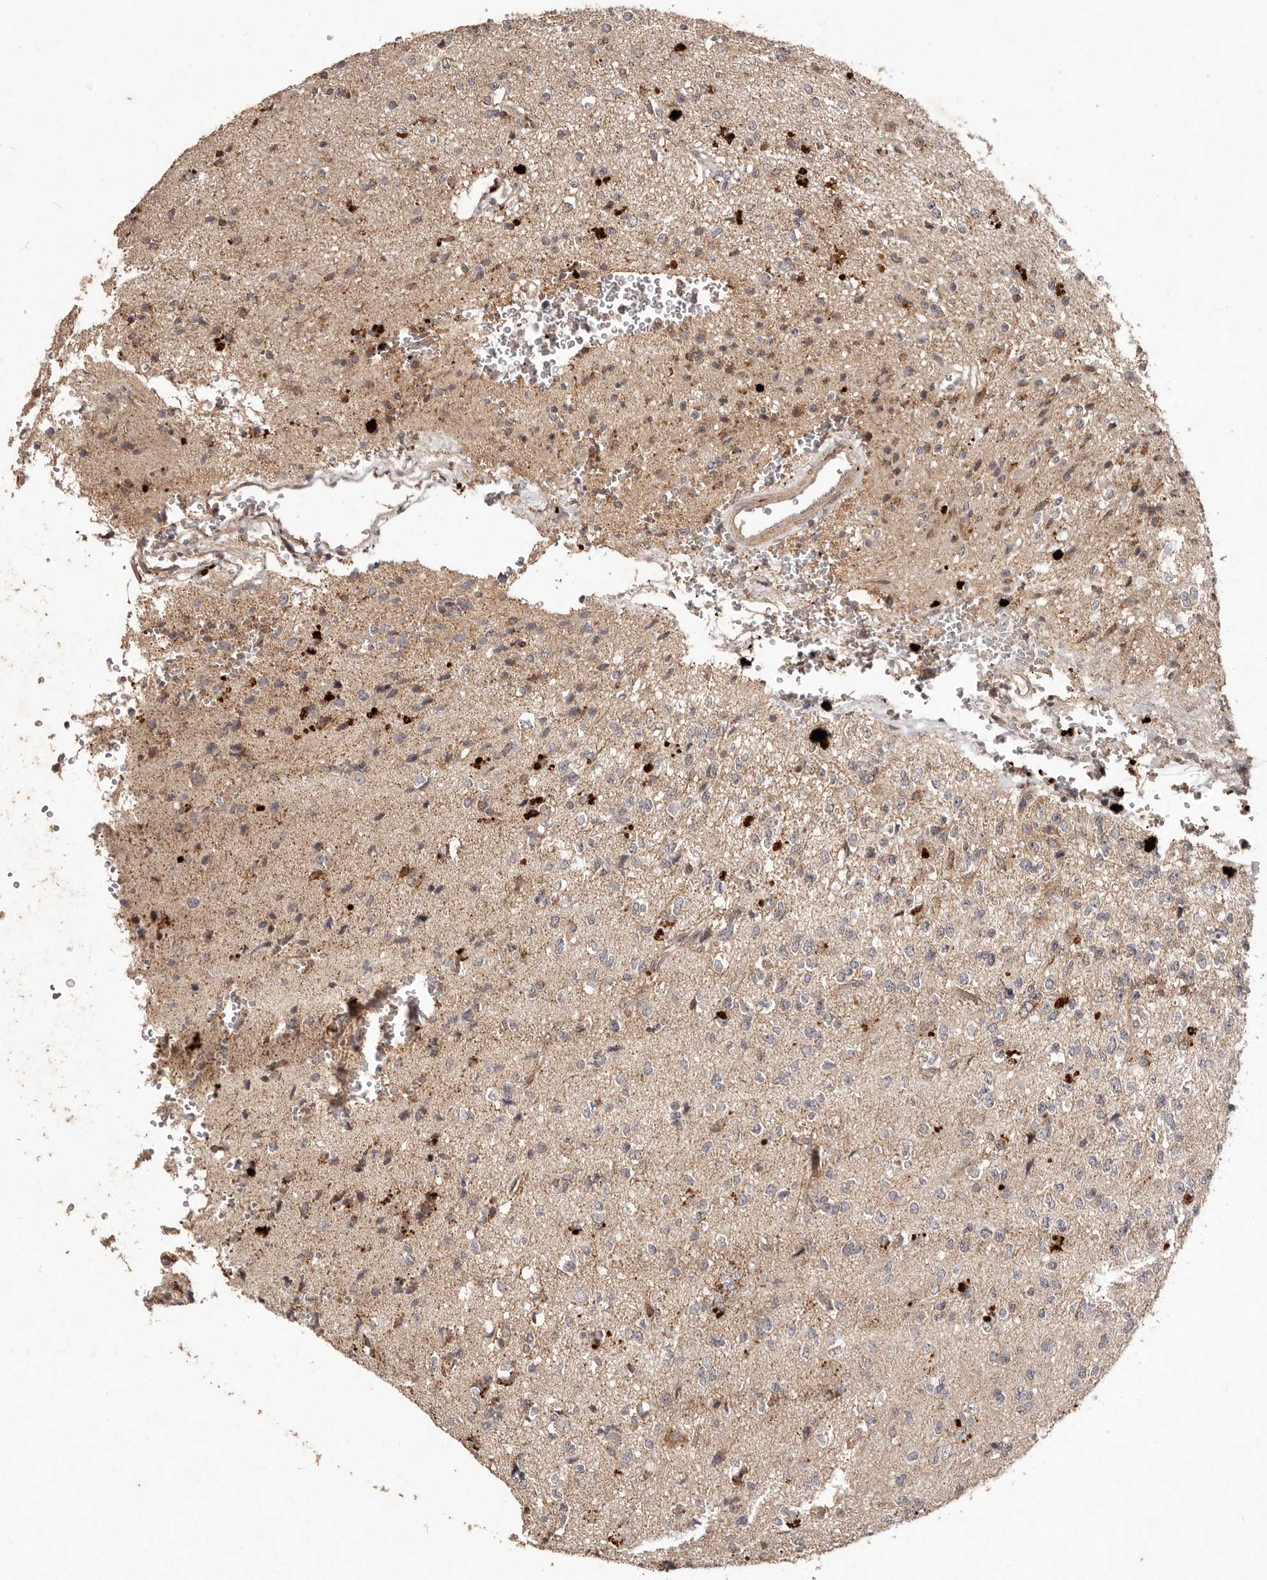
{"staining": {"intensity": "weak", "quantity": ">75%", "location": "cytoplasmic/membranous"}, "tissue": "glioma", "cell_type": "Tumor cells", "image_type": "cancer", "snomed": [{"axis": "morphology", "description": "Glioma, malignant, High grade"}, {"axis": "topography", "description": "pancreas cauda"}], "caption": "Human glioma stained for a protein (brown) shows weak cytoplasmic/membranous positive expression in about >75% of tumor cells.", "gene": "PLOD2", "patient": {"sex": "male", "age": 60}}